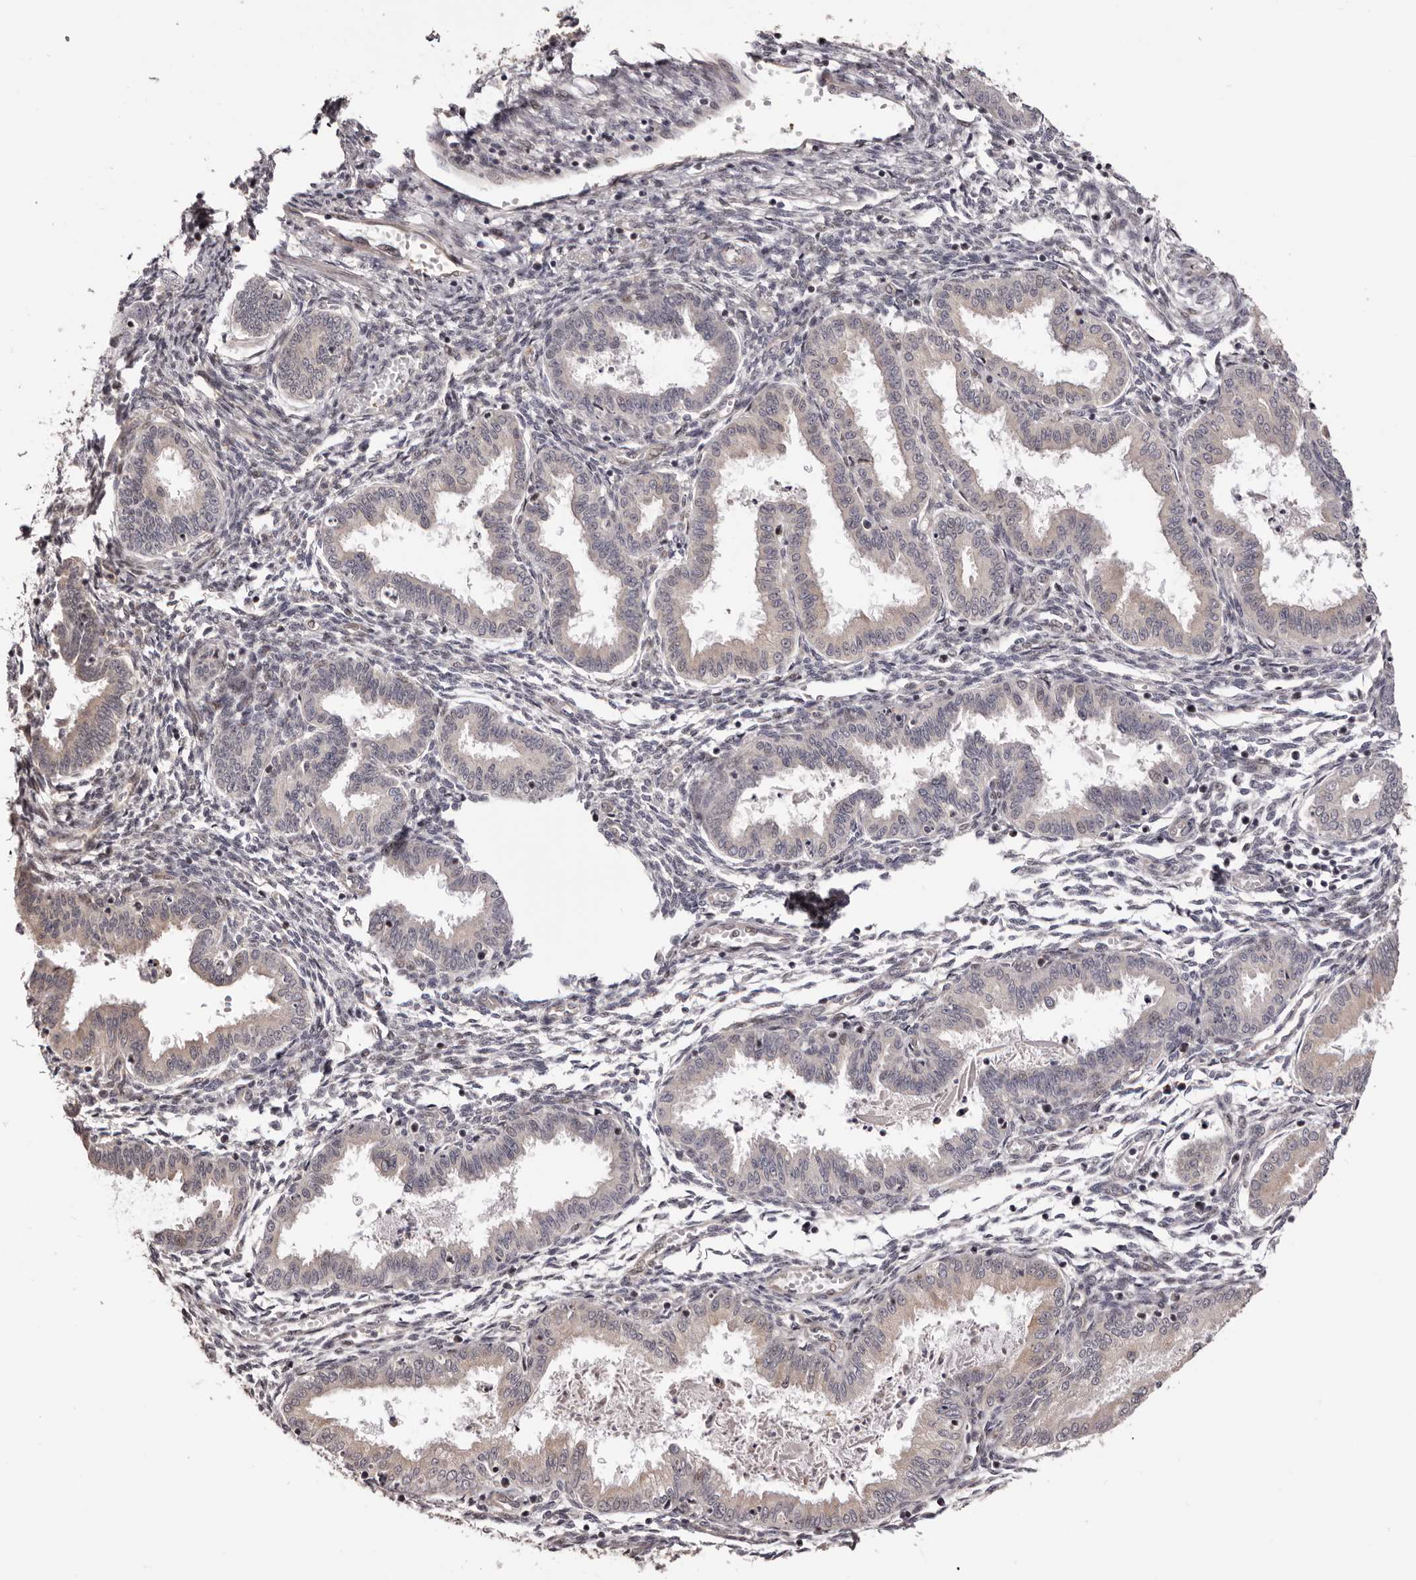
{"staining": {"intensity": "weak", "quantity": "<25%", "location": "cytoplasmic/membranous"}, "tissue": "endometrium", "cell_type": "Cells in endometrial stroma", "image_type": "normal", "snomed": [{"axis": "morphology", "description": "Normal tissue, NOS"}, {"axis": "topography", "description": "Endometrium"}], "caption": "Immunohistochemistry (IHC) of unremarkable endometrium shows no positivity in cells in endometrial stroma. The staining is performed using DAB (3,3'-diaminobenzidine) brown chromogen with nuclei counter-stained in using hematoxylin.", "gene": "NOL12", "patient": {"sex": "female", "age": 33}}